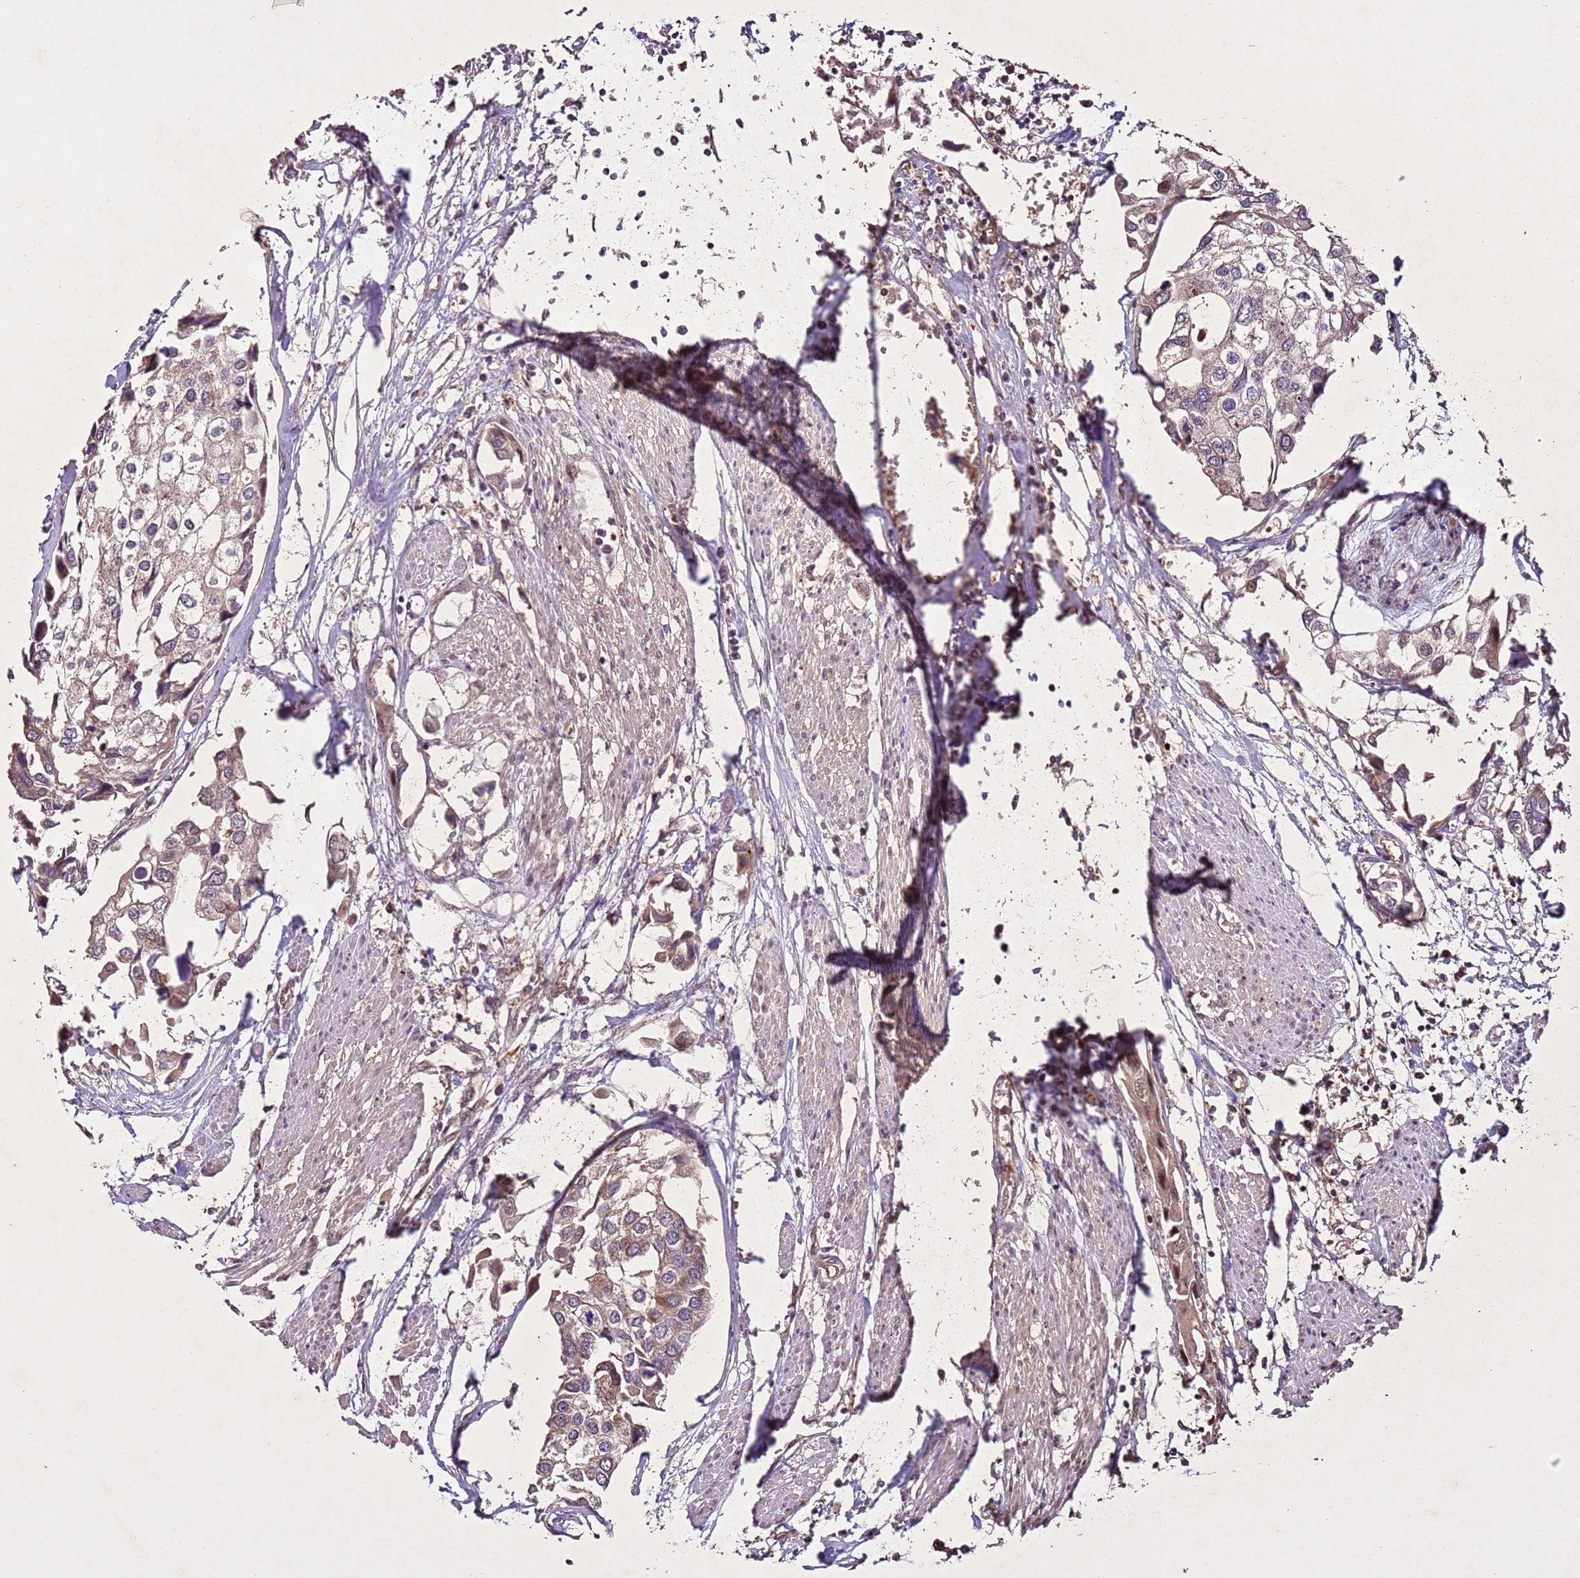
{"staining": {"intensity": "weak", "quantity": ">75%", "location": "cytoplasmic/membranous"}, "tissue": "urothelial cancer", "cell_type": "Tumor cells", "image_type": "cancer", "snomed": [{"axis": "morphology", "description": "Urothelial carcinoma, High grade"}, {"axis": "topography", "description": "Urinary bladder"}], "caption": "Immunohistochemical staining of human urothelial cancer exhibits low levels of weak cytoplasmic/membranous protein staining in about >75% of tumor cells. (DAB IHC with brightfield microscopy, high magnification).", "gene": "PTMA", "patient": {"sex": "male", "age": 64}}